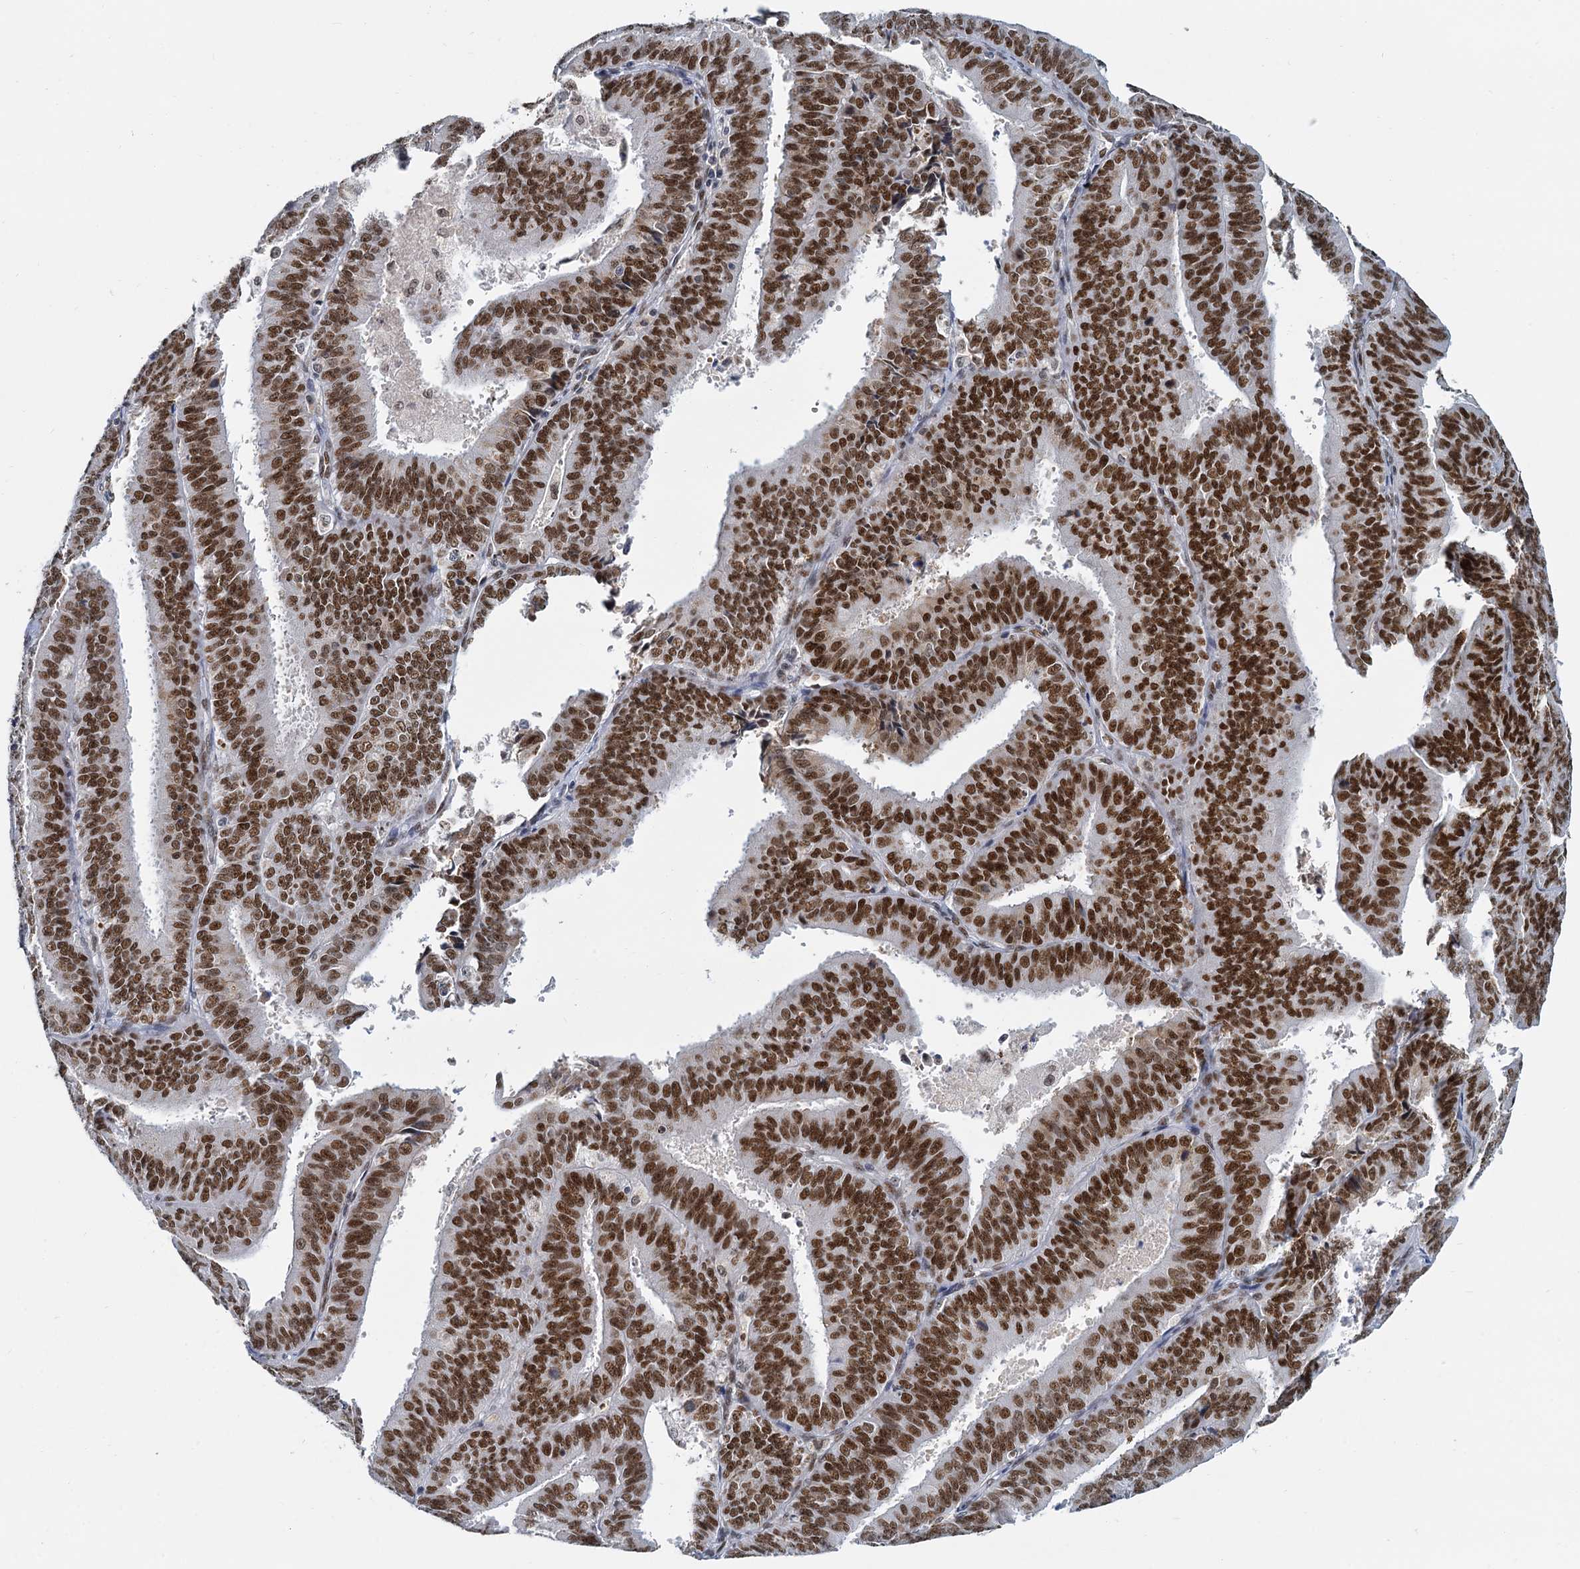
{"staining": {"intensity": "strong", "quantity": ">75%", "location": "nuclear"}, "tissue": "endometrial cancer", "cell_type": "Tumor cells", "image_type": "cancer", "snomed": [{"axis": "morphology", "description": "Adenocarcinoma, NOS"}, {"axis": "topography", "description": "Endometrium"}], "caption": "Immunohistochemistry photomicrograph of neoplastic tissue: human endometrial adenocarcinoma stained using immunohistochemistry (IHC) exhibits high levels of strong protein expression localized specifically in the nuclear of tumor cells, appearing as a nuclear brown color.", "gene": "RPRD1A", "patient": {"sex": "female", "age": 73}}